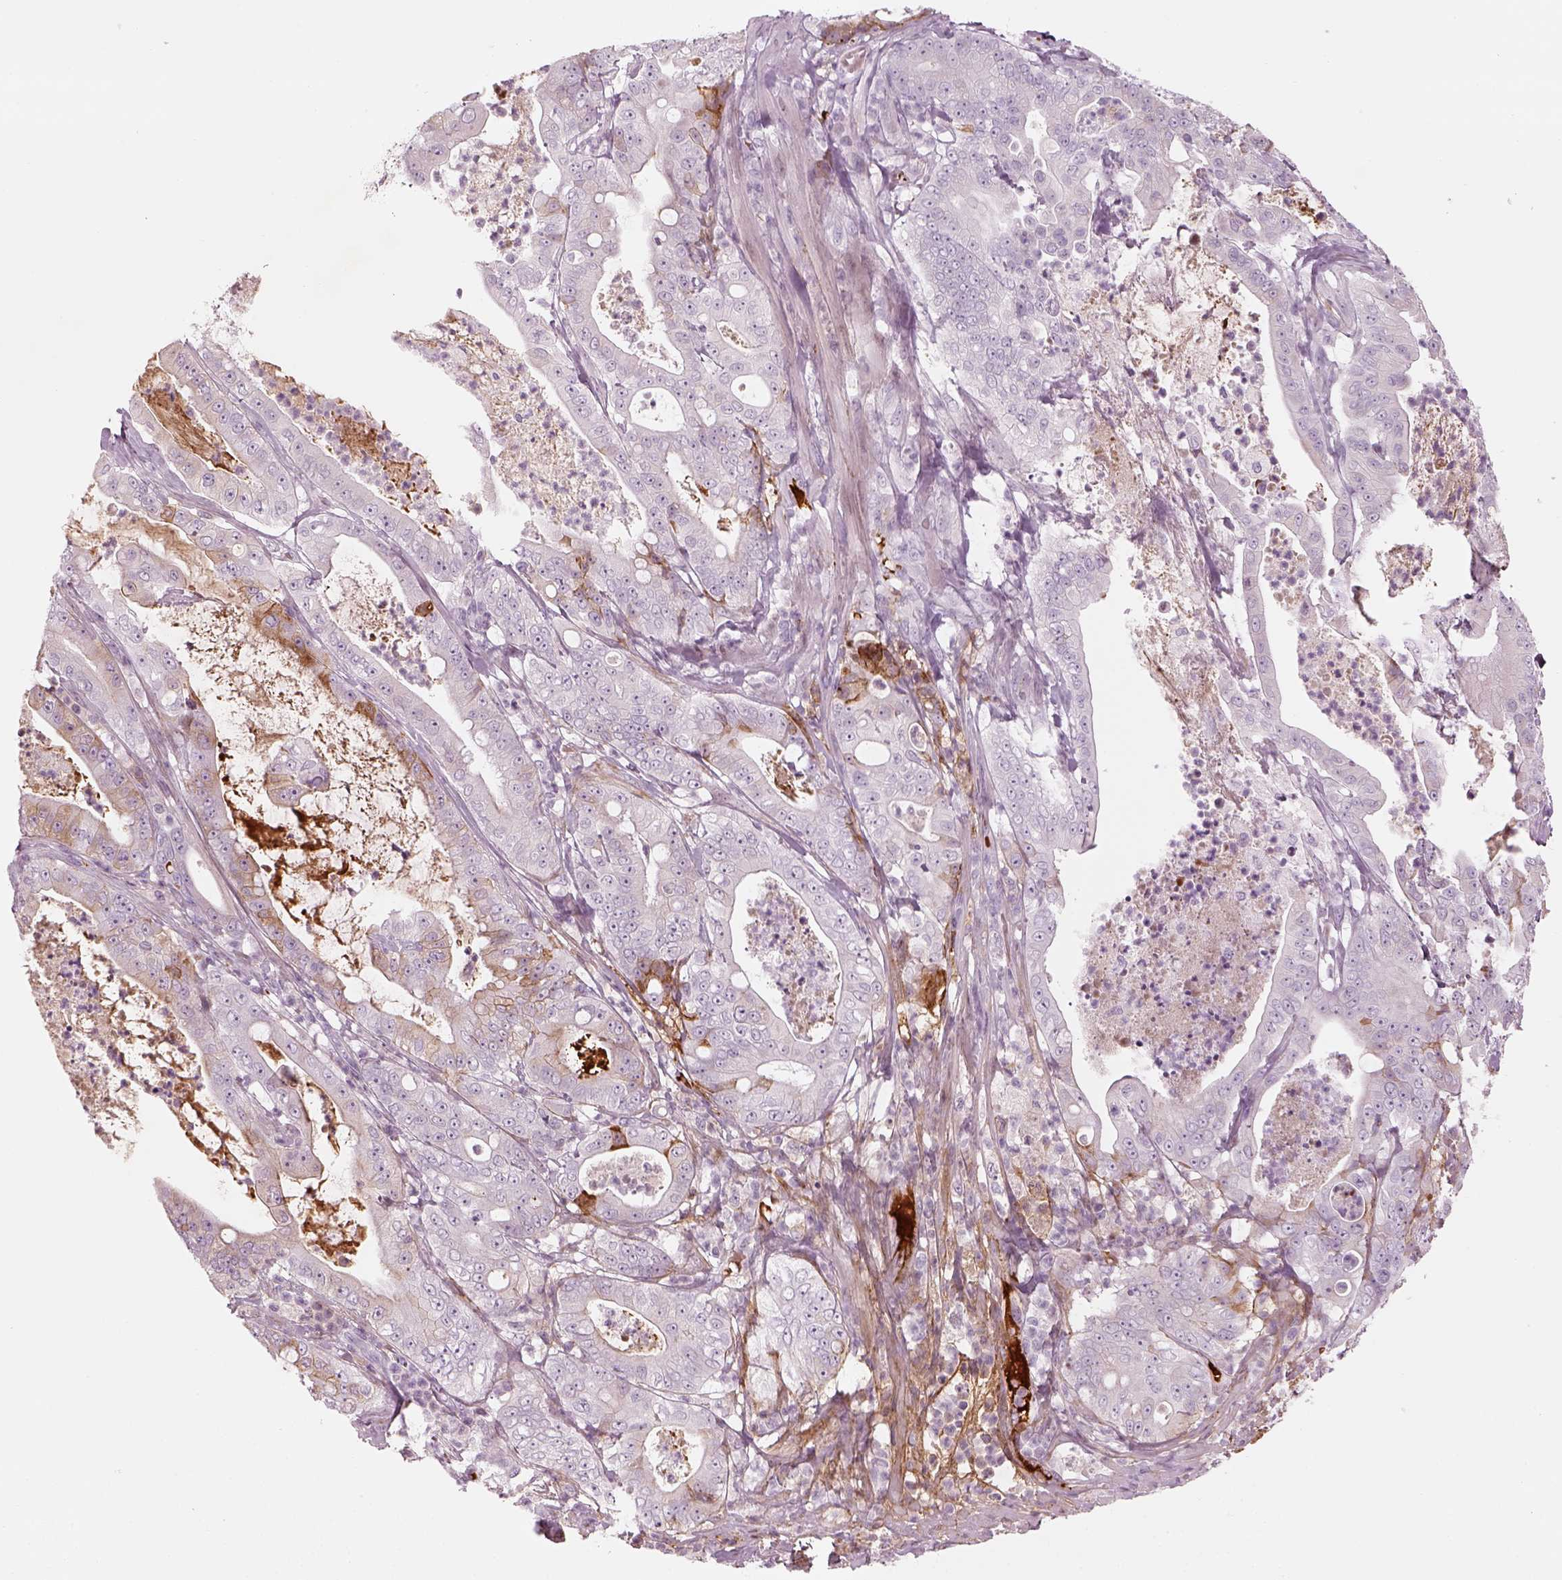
{"staining": {"intensity": "negative", "quantity": "none", "location": "none"}, "tissue": "pancreatic cancer", "cell_type": "Tumor cells", "image_type": "cancer", "snomed": [{"axis": "morphology", "description": "Adenocarcinoma, NOS"}, {"axis": "topography", "description": "Pancreas"}], "caption": "IHC of pancreatic cancer shows no expression in tumor cells.", "gene": "PABPC1L2B", "patient": {"sex": "male", "age": 71}}